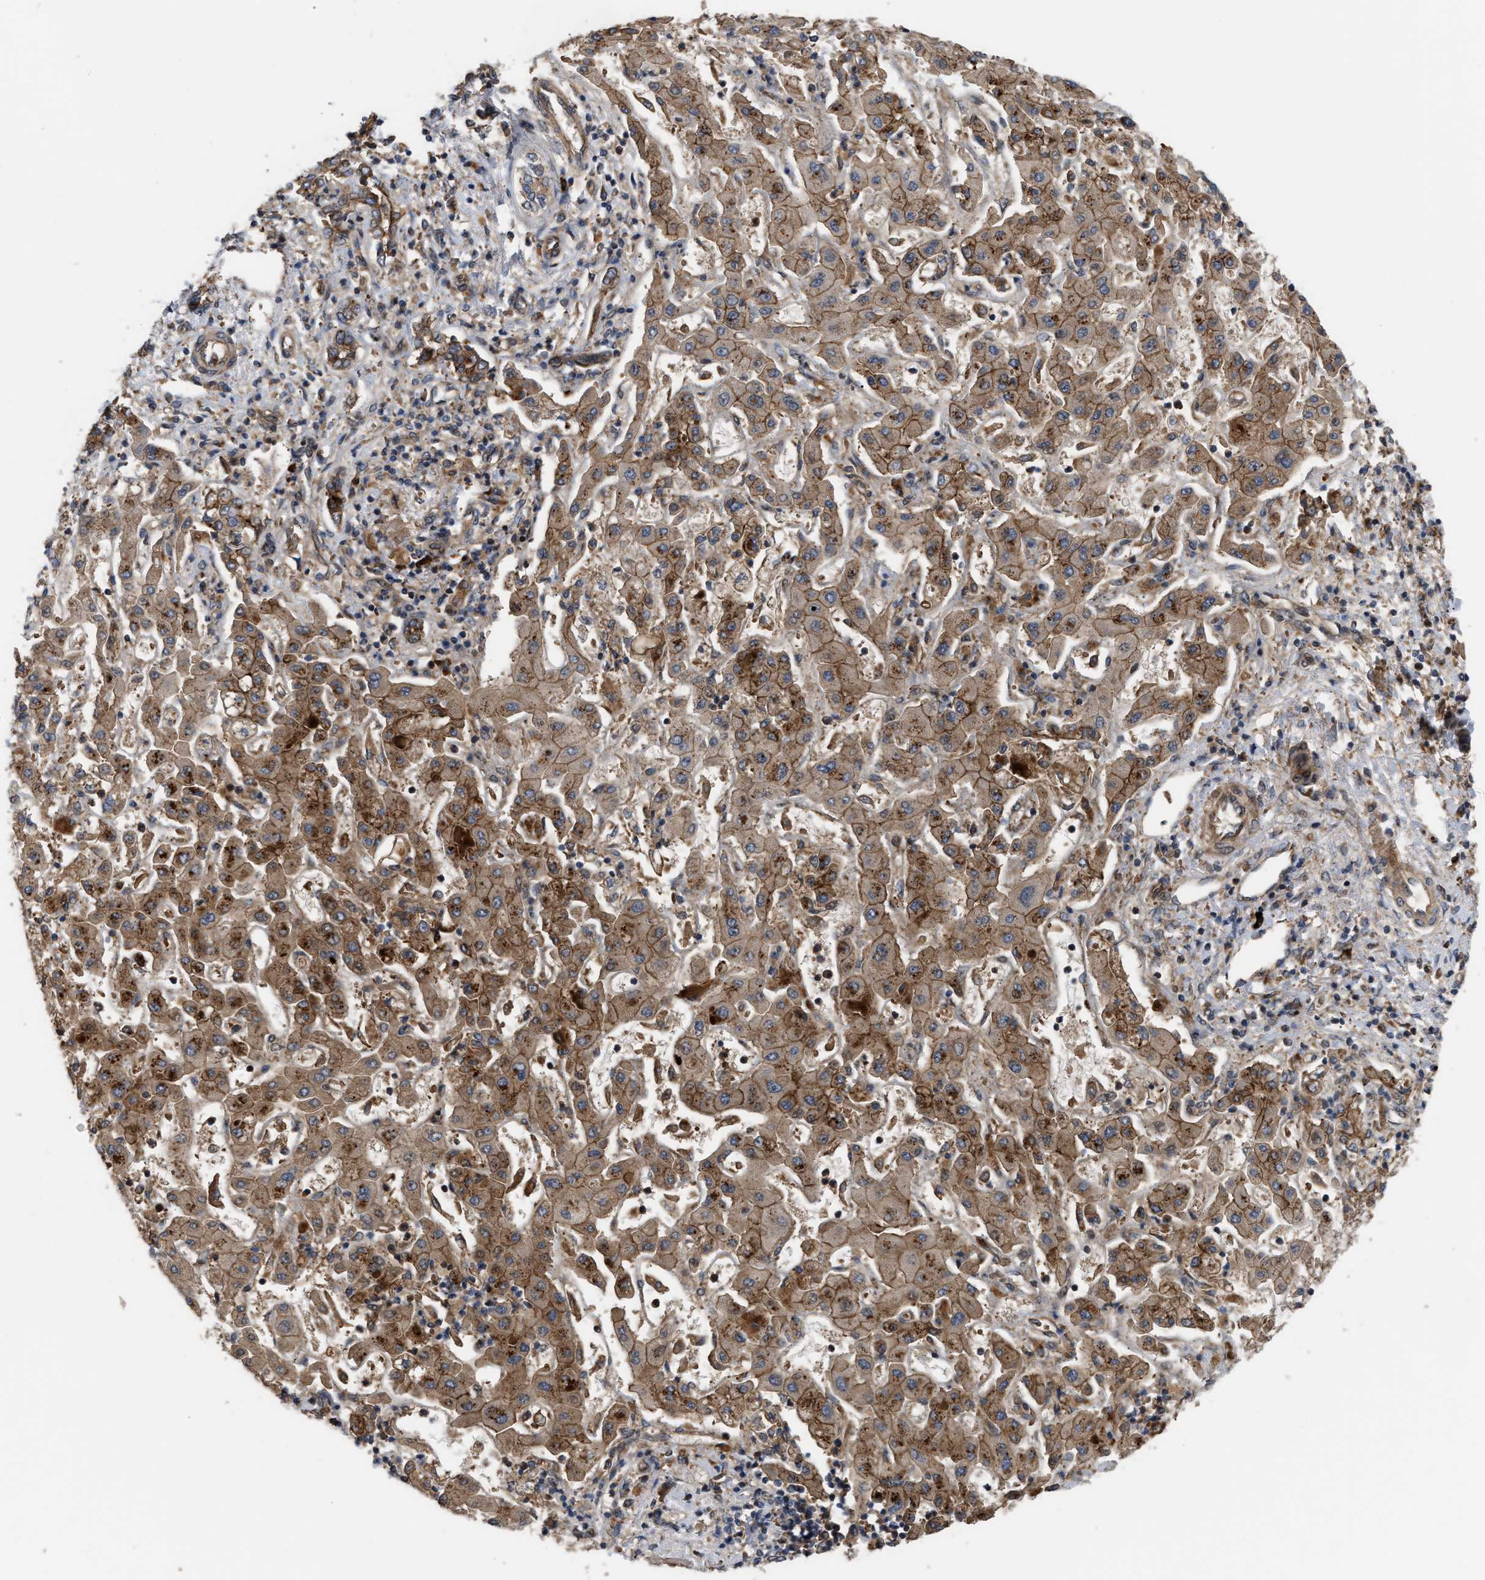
{"staining": {"intensity": "moderate", "quantity": ">75%", "location": "cytoplasmic/membranous"}, "tissue": "liver cancer", "cell_type": "Tumor cells", "image_type": "cancer", "snomed": [{"axis": "morphology", "description": "Cholangiocarcinoma"}, {"axis": "topography", "description": "Liver"}], "caption": "Tumor cells reveal moderate cytoplasmic/membranous expression in about >75% of cells in liver cancer.", "gene": "STAU1", "patient": {"sex": "male", "age": 50}}